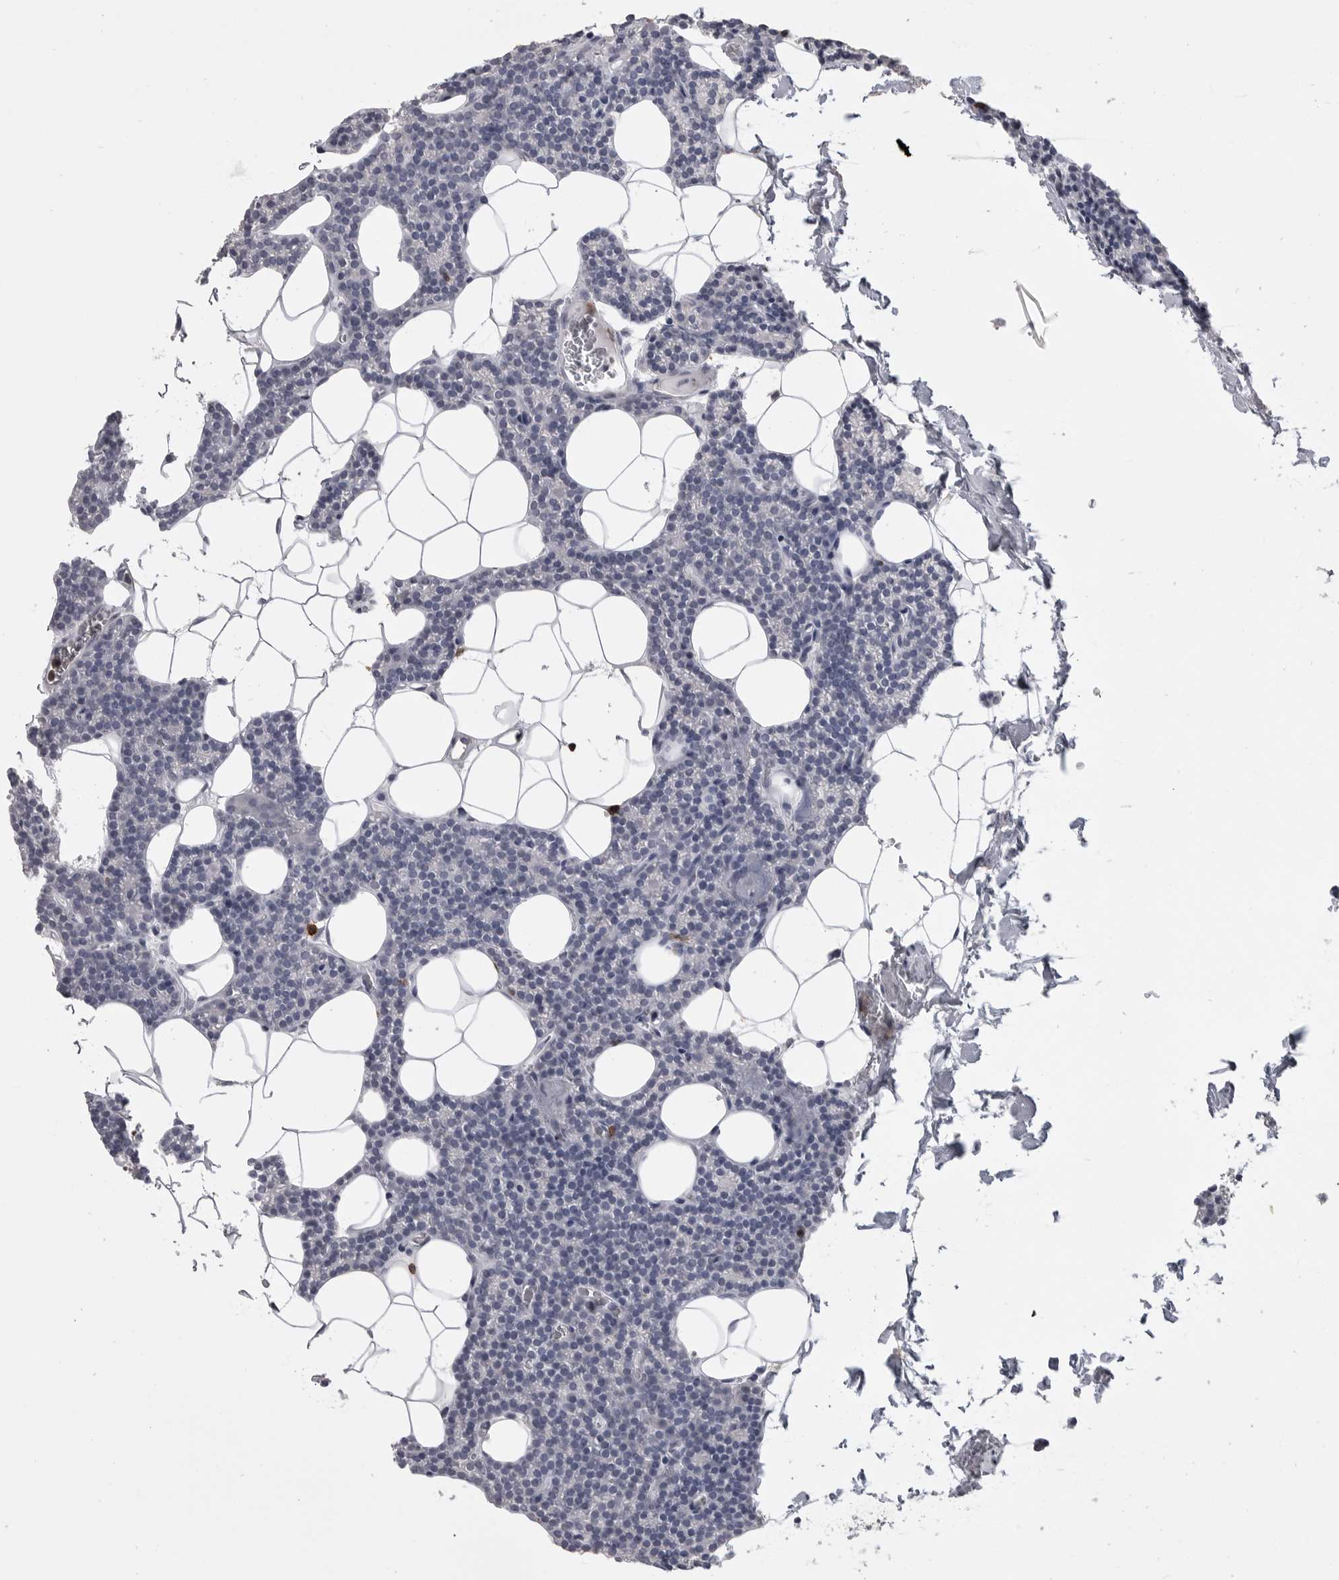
{"staining": {"intensity": "negative", "quantity": "none", "location": "none"}, "tissue": "parathyroid gland", "cell_type": "Glandular cells", "image_type": "normal", "snomed": [{"axis": "morphology", "description": "Normal tissue, NOS"}, {"axis": "topography", "description": "Parathyroid gland"}], "caption": "Human parathyroid gland stained for a protein using immunohistochemistry (IHC) displays no staining in glandular cells.", "gene": "ITGAL", "patient": {"sex": "male", "age": 42}}